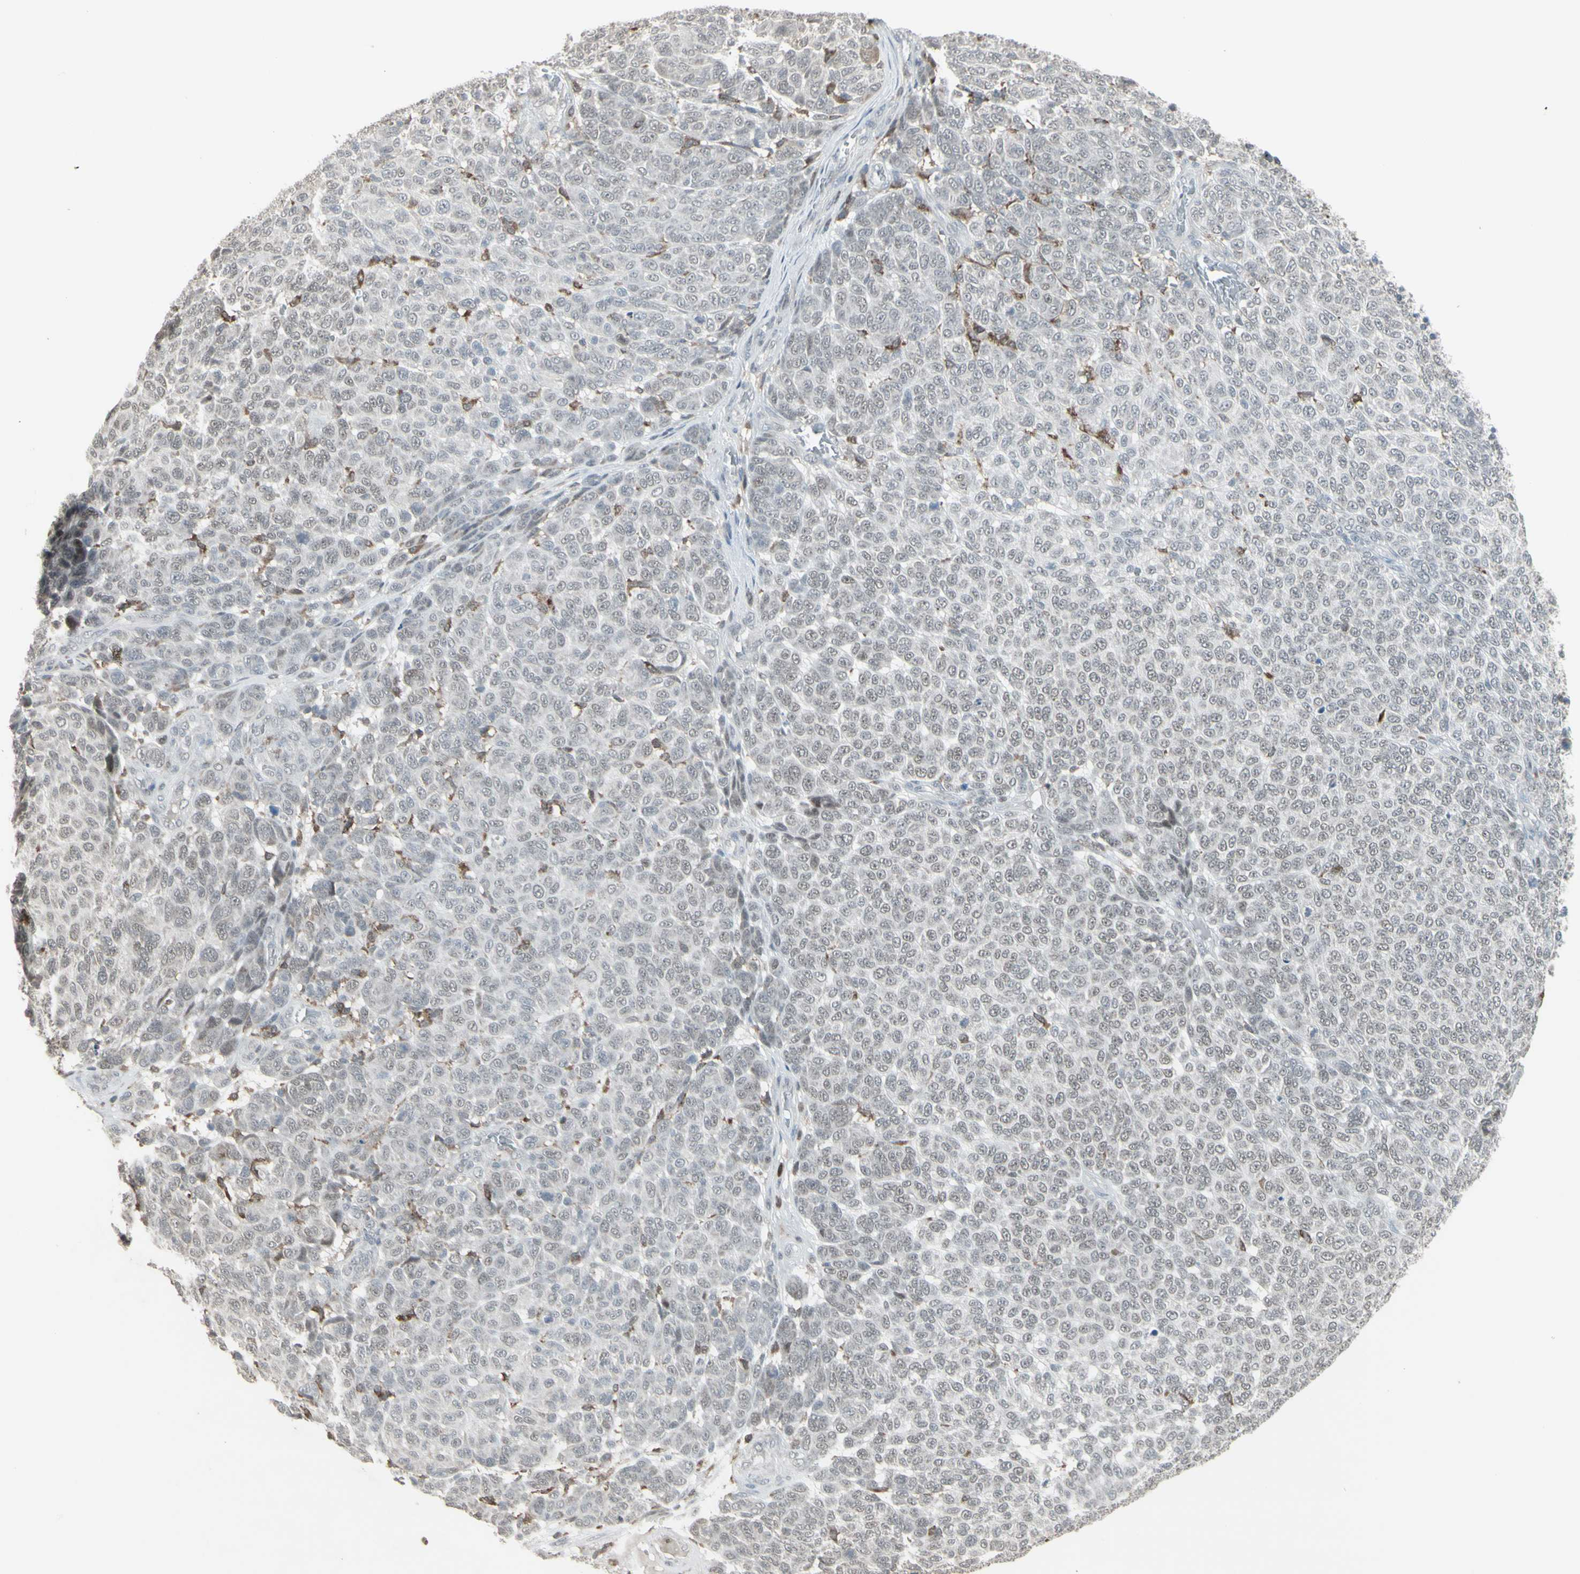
{"staining": {"intensity": "negative", "quantity": "none", "location": "none"}, "tissue": "melanoma", "cell_type": "Tumor cells", "image_type": "cancer", "snomed": [{"axis": "morphology", "description": "Malignant melanoma, NOS"}, {"axis": "topography", "description": "Skin"}], "caption": "This is a micrograph of immunohistochemistry staining of melanoma, which shows no positivity in tumor cells.", "gene": "SAMSN1", "patient": {"sex": "male", "age": 59}}